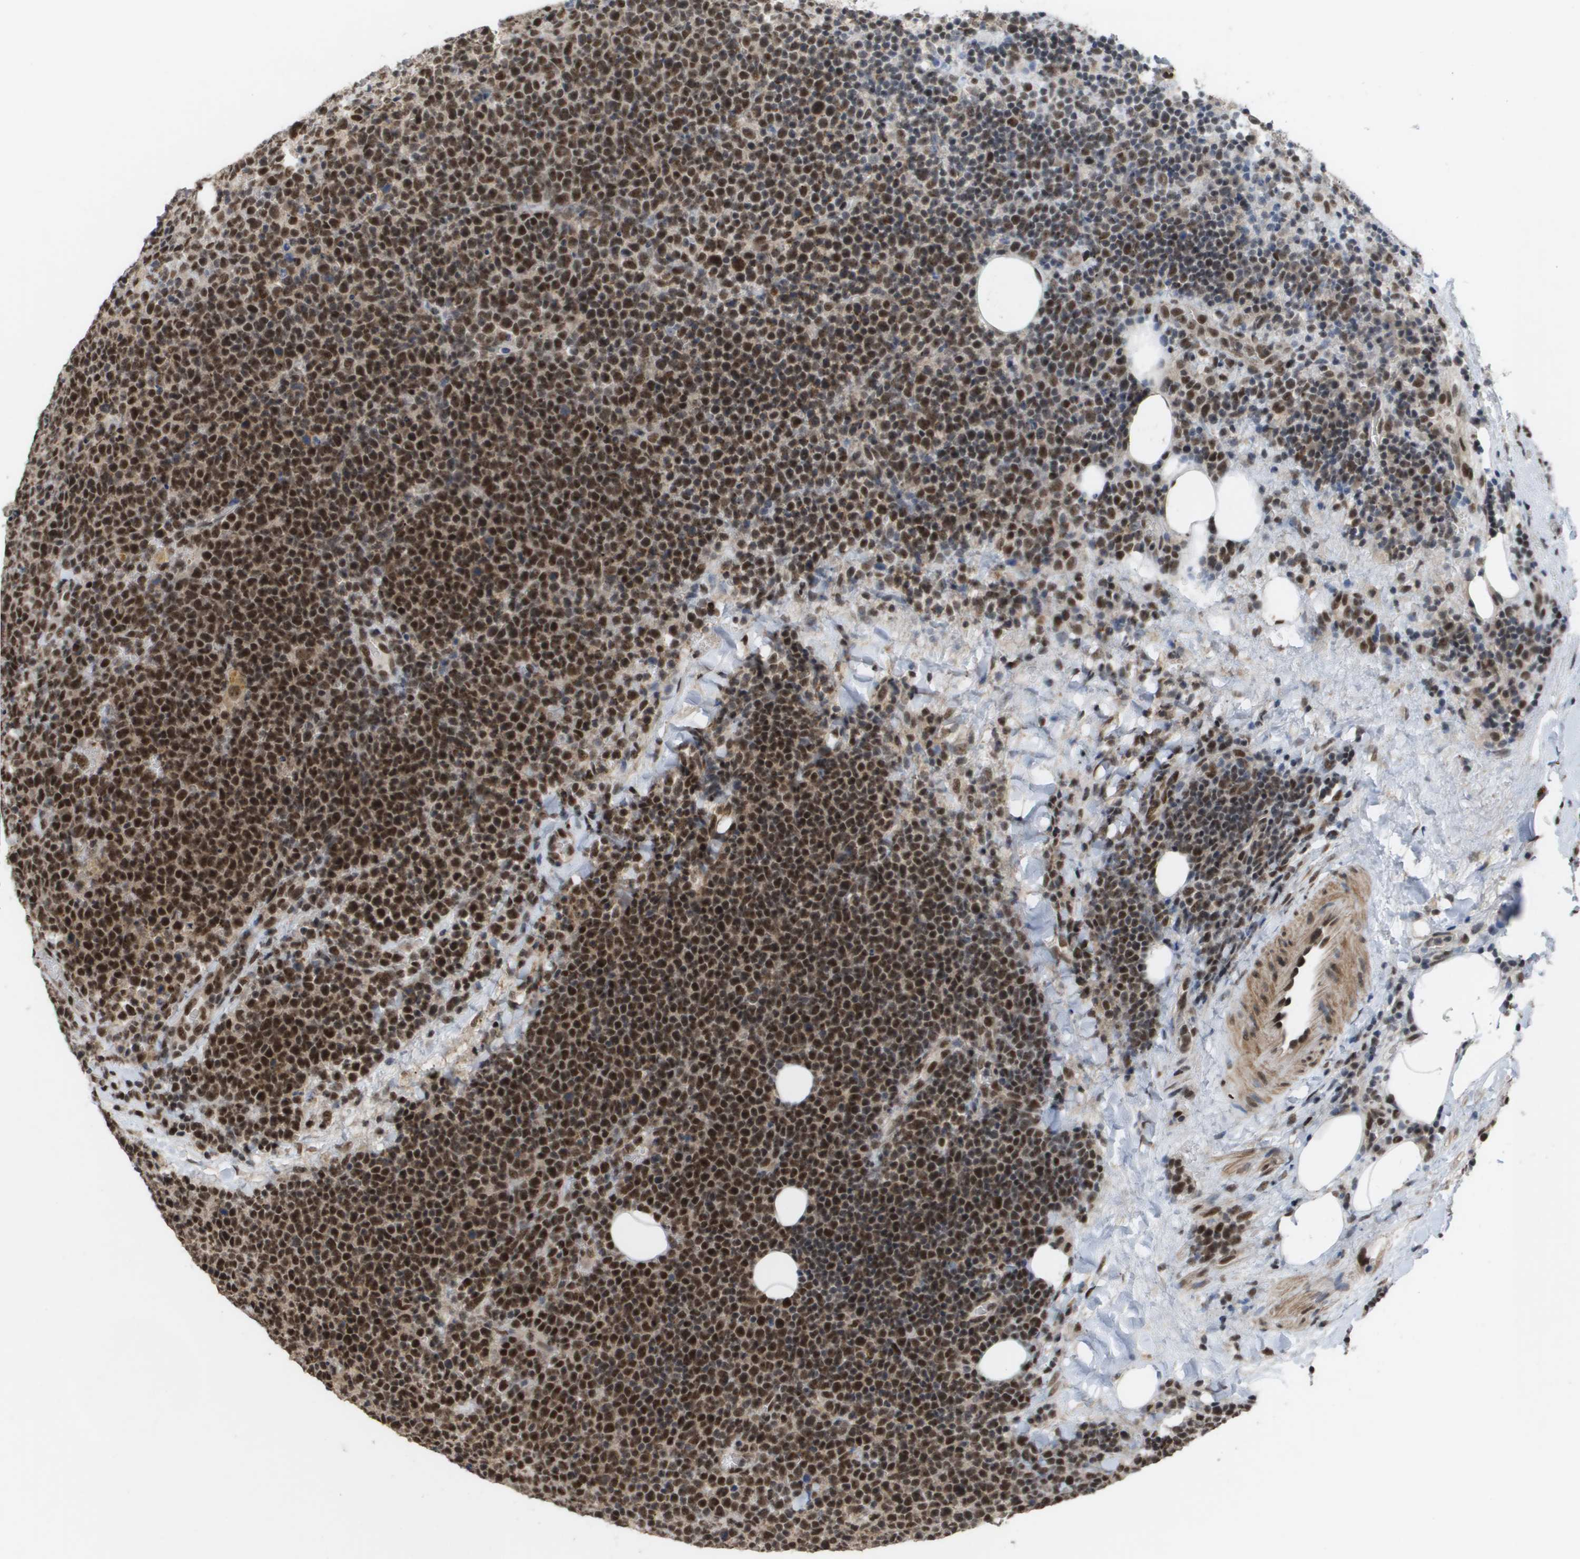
{"staining": {"intensity": "strong", "quantity": ">75%", "location": "nuclear"}, "tissue": "lymphoma", "cell_type": "Tumor cells", "image_type": "cancer", "snomed": [{"axis": "morphology", "description": "Malignant lymphoma, non-Hodgkin's type, High grade"}, {"axis": "topography", "description": "Lymph node"}], "caption": "The immunohistochemical stain shows strong nuclear staining in tumor cells of lymphoma tissue. (IHC, brightfield microscopy, high magnification).", "gene": "CDT1", "patient": {"sex": "male", "age": 61}}